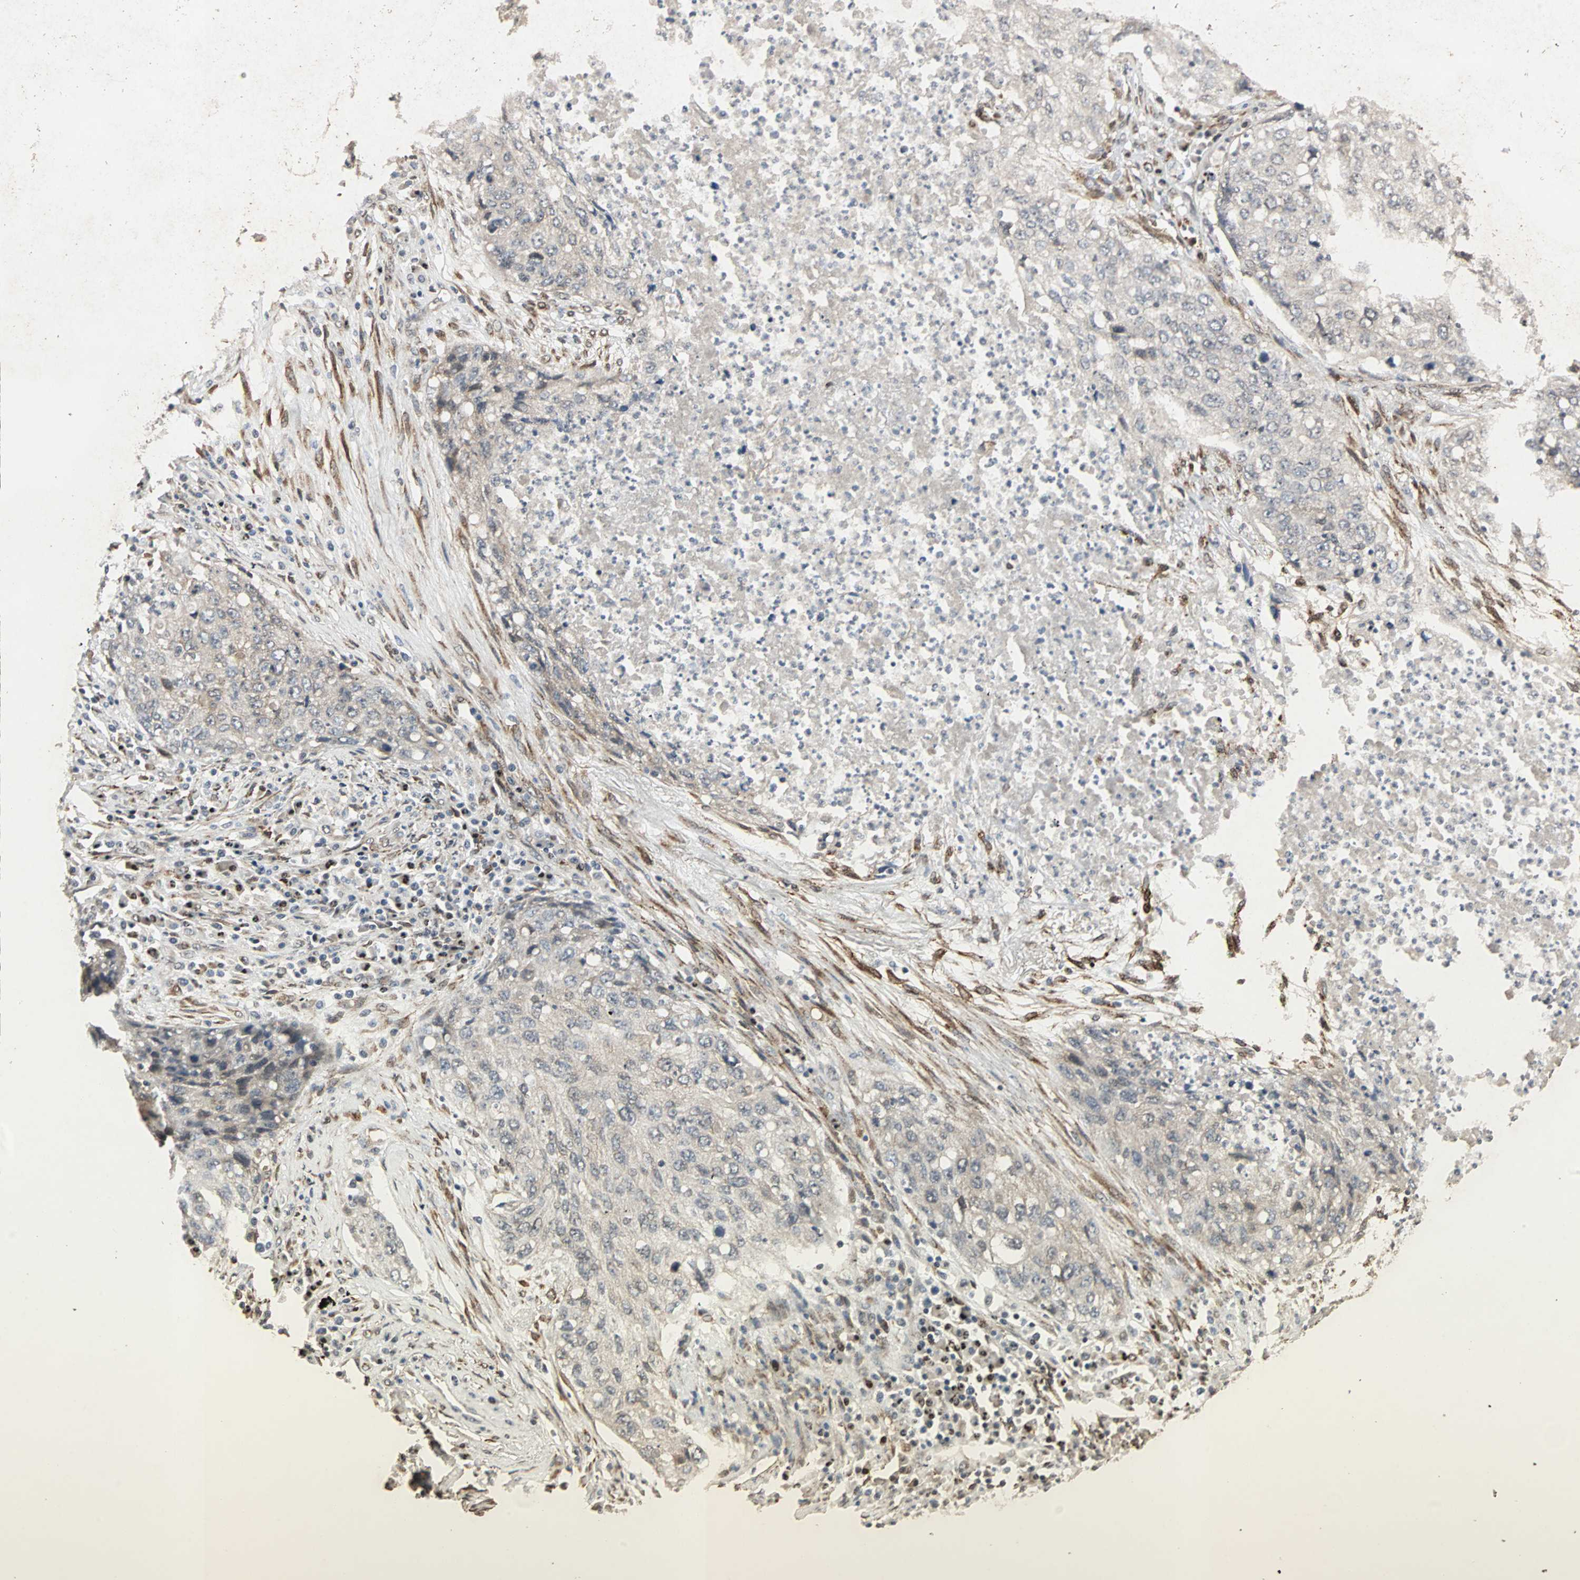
{"staining": {"intensity": "negative", "quantity": "none", "location": "none"}, "tissue": "lung cancer", "cell_type": "Tumor cells", "image_type": "cancer", "snomed": [{"axis": "morphology", "description": "Squamous cell carcinoma, NOS"}, {"axis": "topography", "description": "Lung"}], "caption": "Immunohistochemistry of squamous cell carcinoma (lung) demonstrates no expression in tumor cells. (Stains: DAB IHC with hematoxylin counter stain, Microscopy: brightfield microscopy at high magnification).", "gene": "TRPV4", "patient": {"sex": "female", "age": 63}}